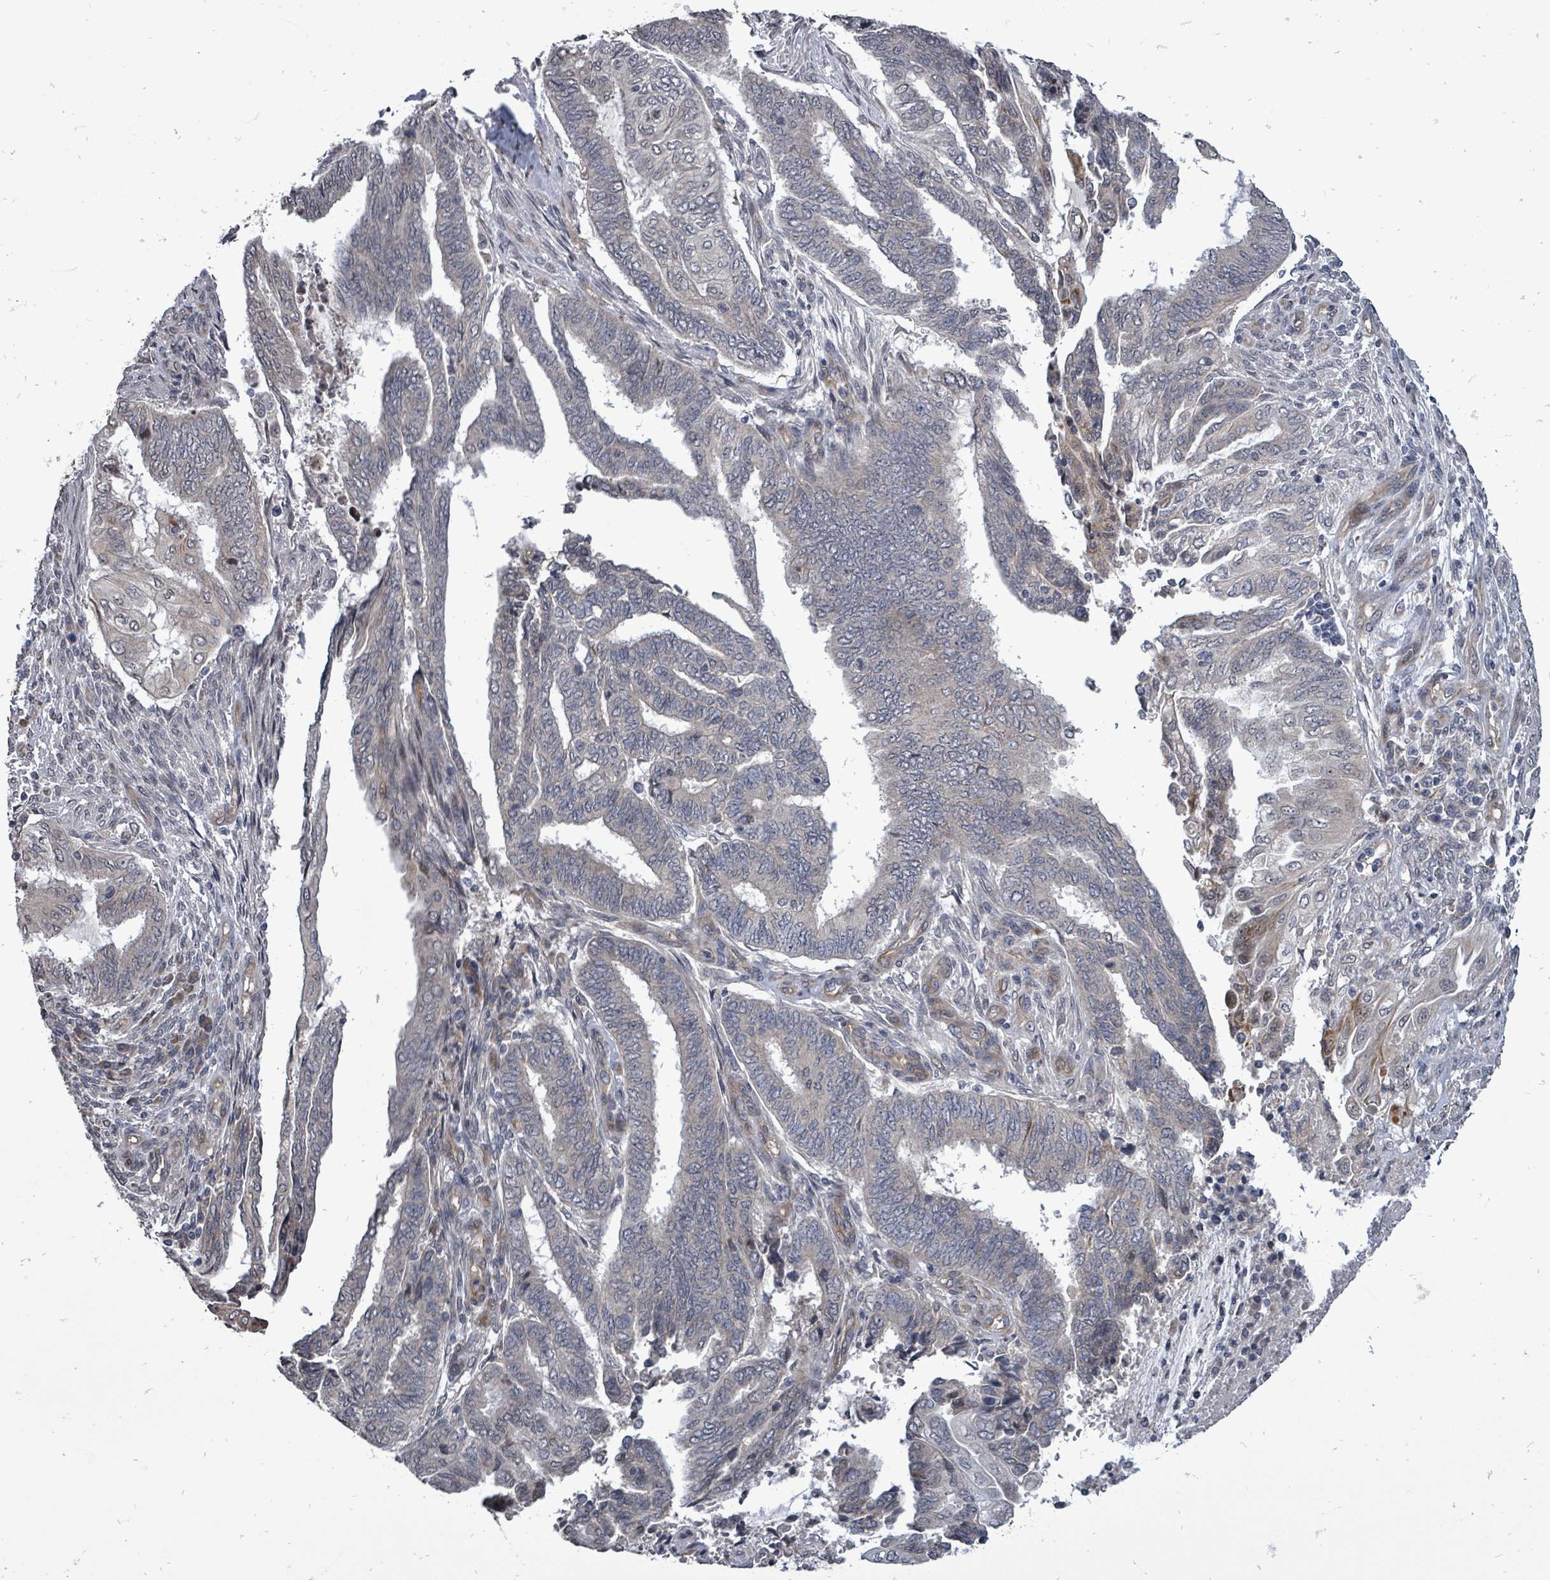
{"staining": {"intensity": "negative", "quantity": "none", "location": "none"}, "tissue": "endometrial cancer", "cell_type": "Tumor cells", "image_type": "cancer", "snomed": [{"axis": "morphology", "description": "Adenocarcinoma, NOS"}, {"axis": "topography", "description": "Uterus"}, {"axis": "topography", "description": "Endometrium"}], "caption": "Endometrial adenocarcinoma stained for a protein using immunohistochemistry (IHC) displays no positivity tumor cells.", "gene": "RALGAPB", "patient": {"sex": "female", "age": 70}}